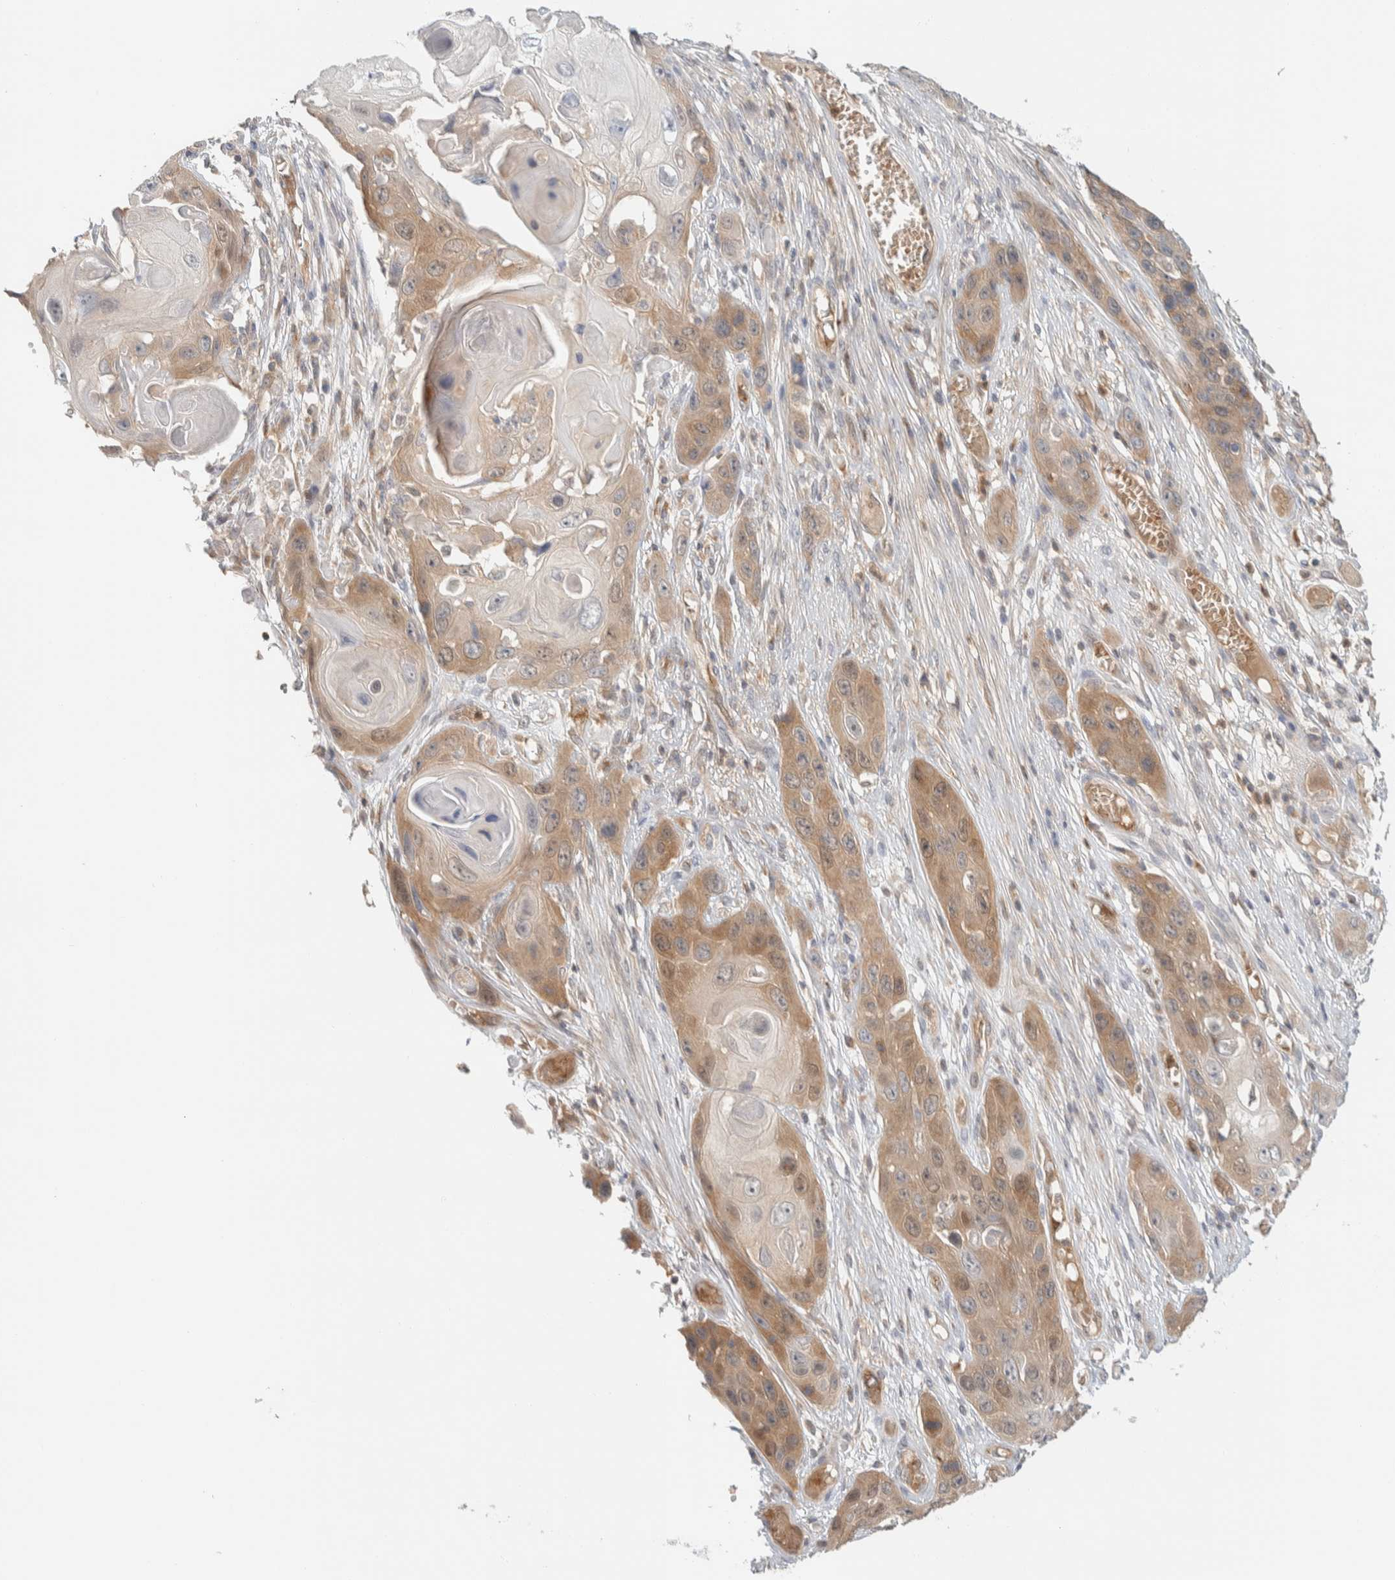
{"staining": {"intensity": "moderate", "quantity": "25%-75%", "location": "cytoplasmic/membranous"}, "tissue": "skin cancer", "cell_type": "Tumor cells", "image_type": "cancer", "snomed": [{"axis": "morphology", "description": "Squamous cell carcinoma, NOS"}, {"axis": "topography", "description": "Skin"}], "caption": "IHC (DAB) staining of skin squamous cell carcinoma demonstrates moderate cytoplasmic/membranous protein positivity in approximately 25%-75% of tumor cells.", "gene": "GCLM", "patient": {"sex": "male", "age": 55}}